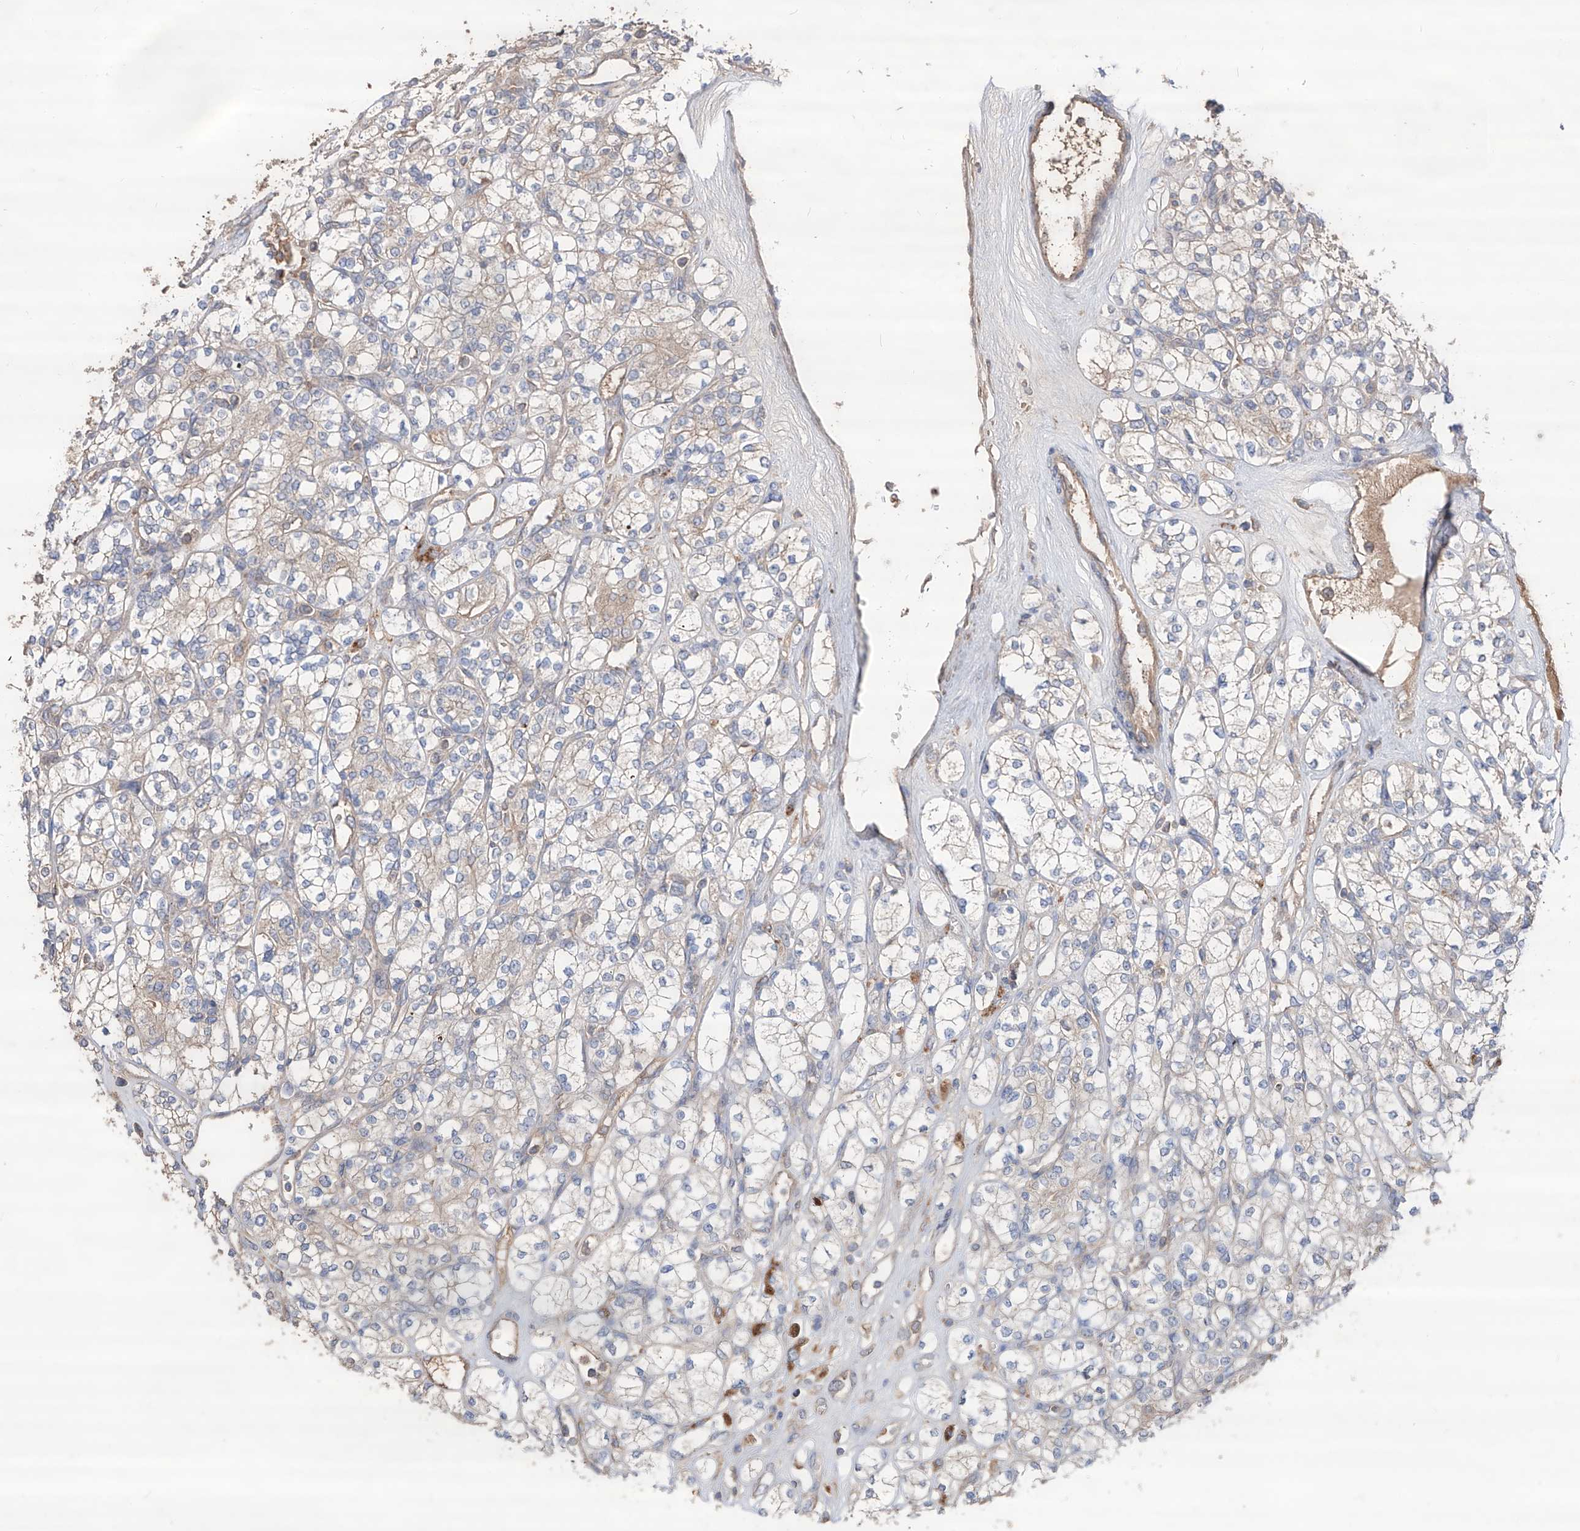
{"staining": {"intensity": "negative", "quantity": "none", "location": "none"}, "tissue": "renal cancer", "cell_type": "Tumor cells", "image_type": "cancer", "snomed": [{"axis": "morphology", "description": "Adenocarcinoma, NOS"}, {"axis": "topography", "description": "Kidney"}], "caption": "A photomicrograph of human adenocarcinoma (renal) is negative for staining in tumor cells.", "gene": "EDN1", "patient": {"sex": "male", "age": 77}}